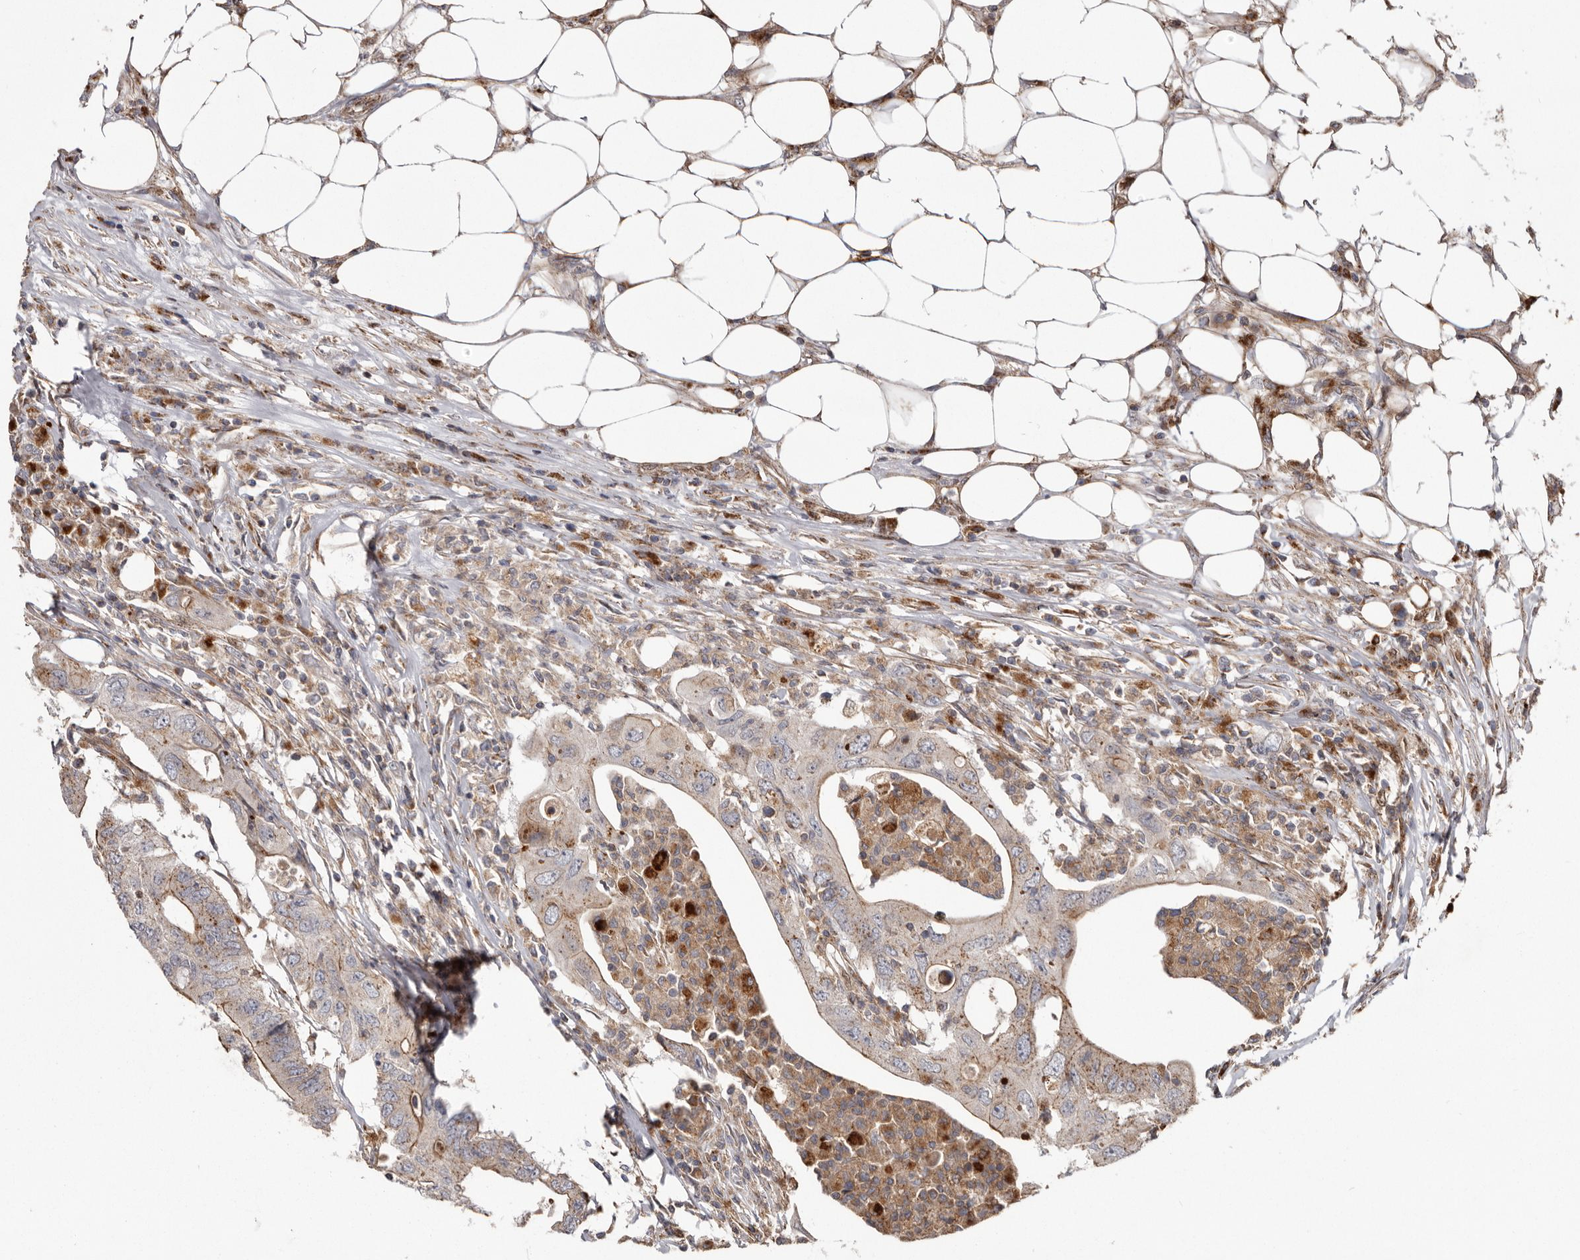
{"staining": {"intensity": "weak", "quantity": ">75%", "location": "cytoplasmic/membranous"}, "tissue": "colorectal cancer", "cell_type": "Tumor cells", "image_type": "cancer", "snomed": [{"axis": "morphology", "description": "Adenocarcinoma, NOS"}, {"axis": "topography", "description": "Colon"}], "caption": "Weak cytoplasmic/membranous protein expression is identified in about >75% of tumor cells in colorectal adenocarcinoma.", "gene": "NUP43", "patient": {"sex": "male", "age": 71}}